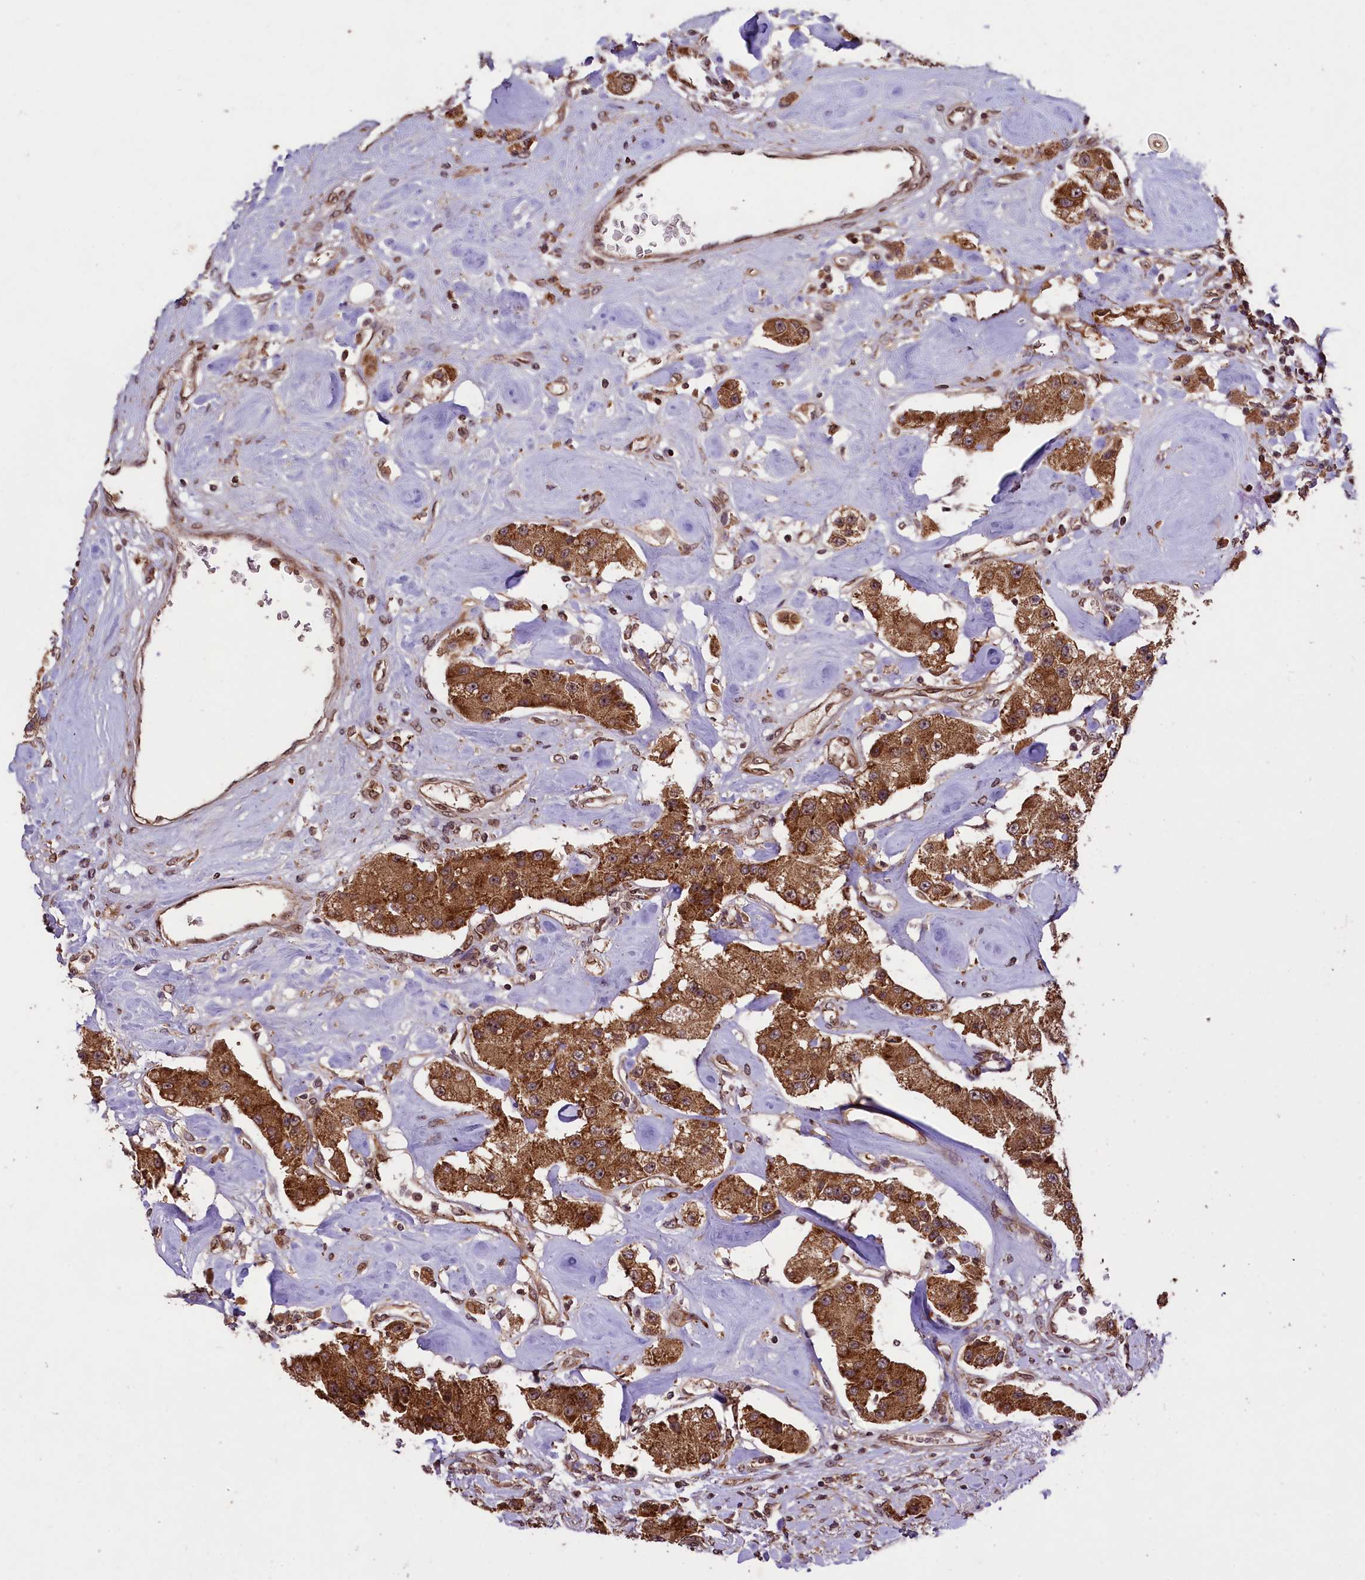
{"staining": {"intensity": "strong", "quantity": ">75%", "location": "cytoplasmic/membranous"}, "tissue": "carcinoid", "cell_type": "Tumor cells", "image_type": "cancer", "snomed": [{"axis": "morphology", "description": "Carcinoid, malignant, NOS"}, {"axis": "topography", "description": "Pancreas"}], "caption": "Protein expression analysis of human carcinoid (malignant) reveals strong cytoplasmic/membranous positivity in approximately >75% of tumor cells. The protein of interest is shown in brown color, while the nuclei are stained blue.", "gene": "LARP4", "patient": {"sex": "male", "age": 41}}